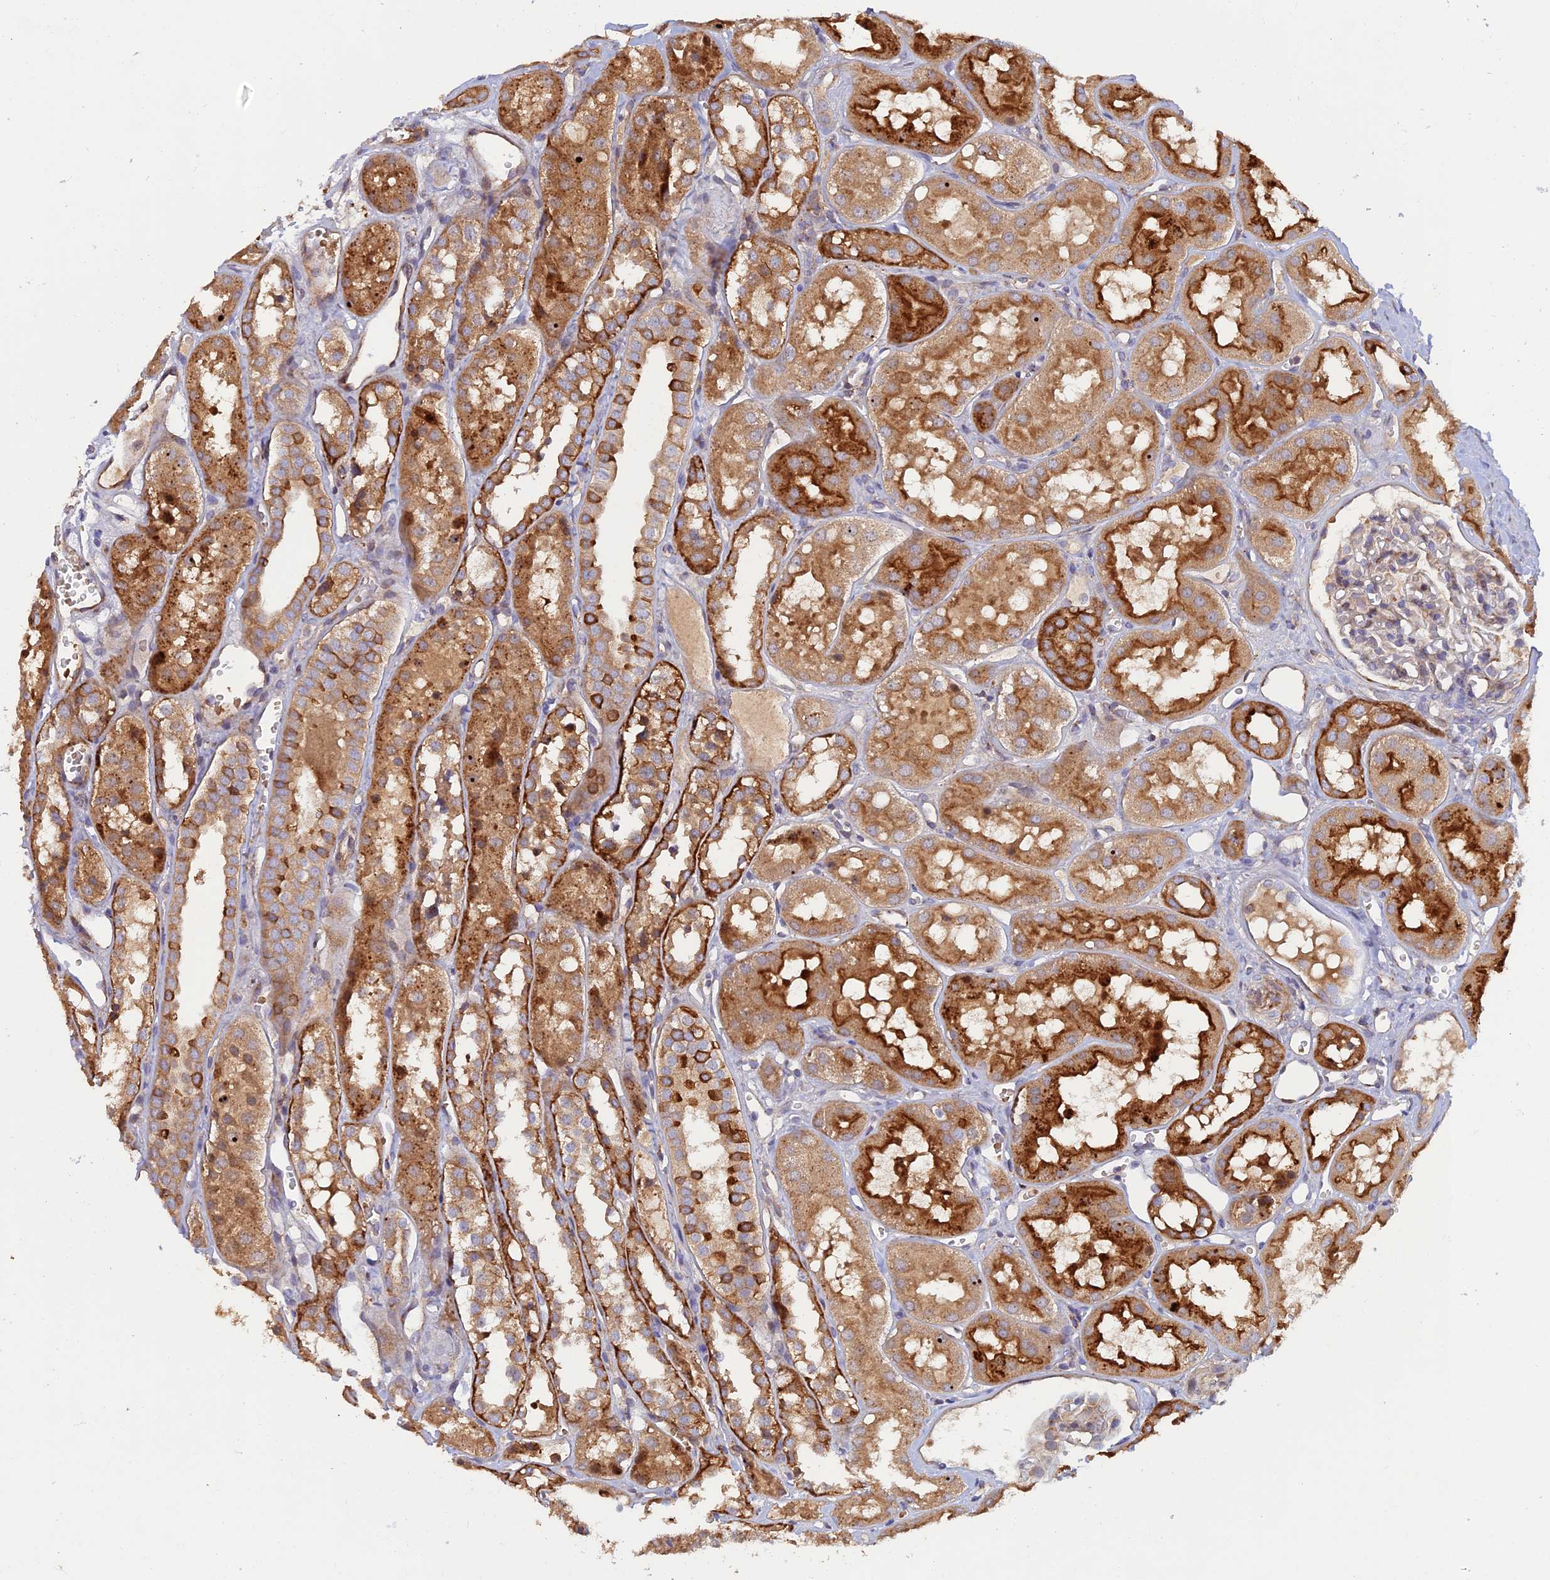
{"staining": {"intensity": "weak", "quantity": "<25%", "location": "cytoplasmic/membranous"}, "tissue": "kidney", "cell_type": "Cells in glomeruli", "image_type": "normal", "snomed": [{"axis": "morphology", "description": "Normal tissue, NOS"}, {"axis": "topography", "description": "Kidney"}], "caption": "Micrograph shows no significant protein positivity in cells in glomeruli of unremarkable kidney.", "gene": "GMCL1", "patient": {"sex": "male", "age": 16}}